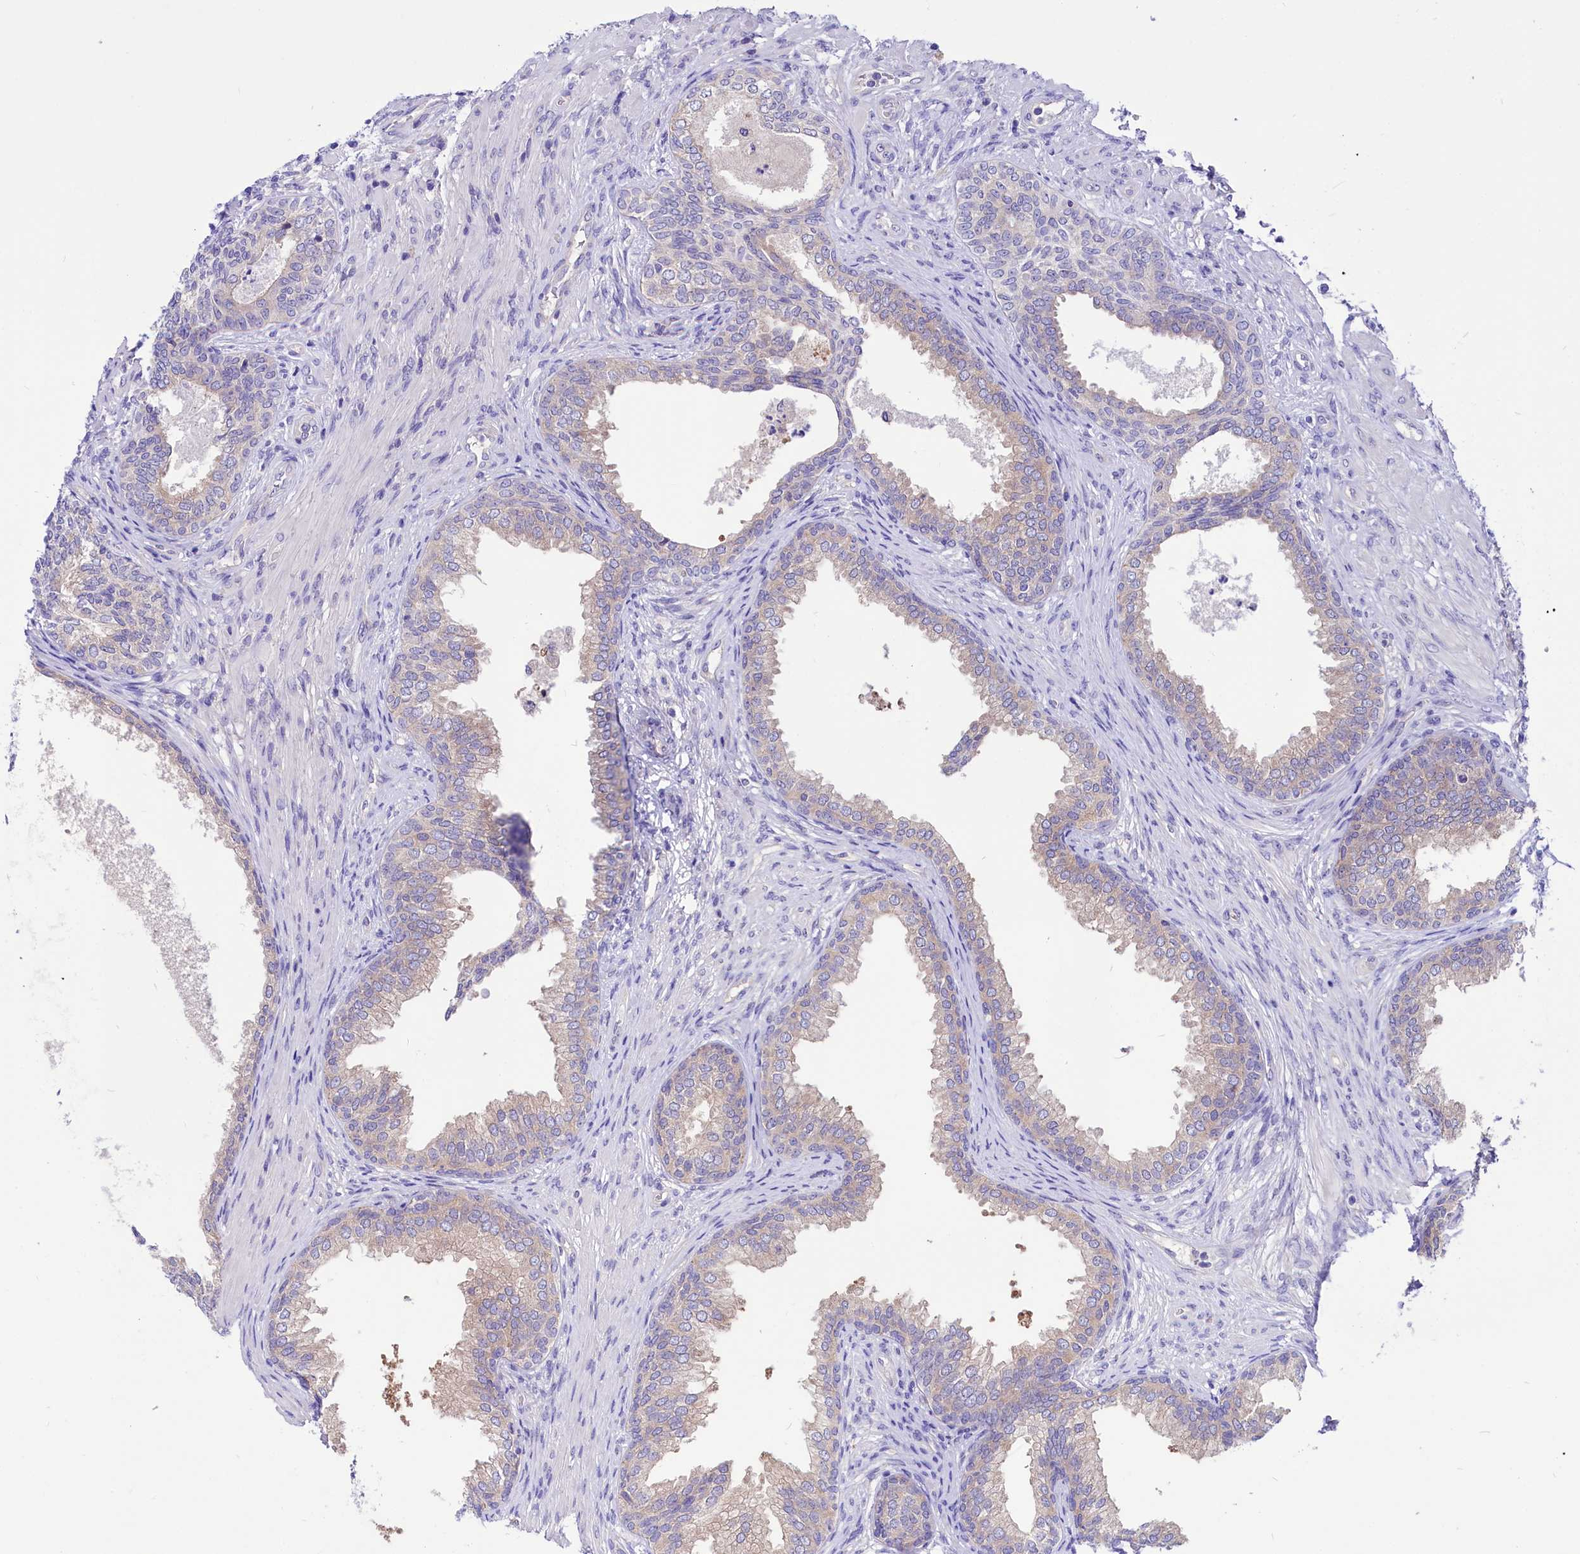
{"staining": {"intensity": "weak", "quantity": "25%-75%", "location": "cytoplasmic/membranous"}, "tissue": "prostate", "cell_type": "Glandular cells", "image_type": "normal", "snomed": [{"axis": "morphology", "description": "Normal tissue, NOS"}, {"axis": "topography", "description": "Prostate"}], "caption": "Immunohistochemical staining of benign prostate demonstrates 25%-75% levels of weak cytoplasmic/membranous protein staining in approximately 25%-75% of glandular cells.", "gene": "ABHD5", "patient": {"sex": "male", "age": 76}}